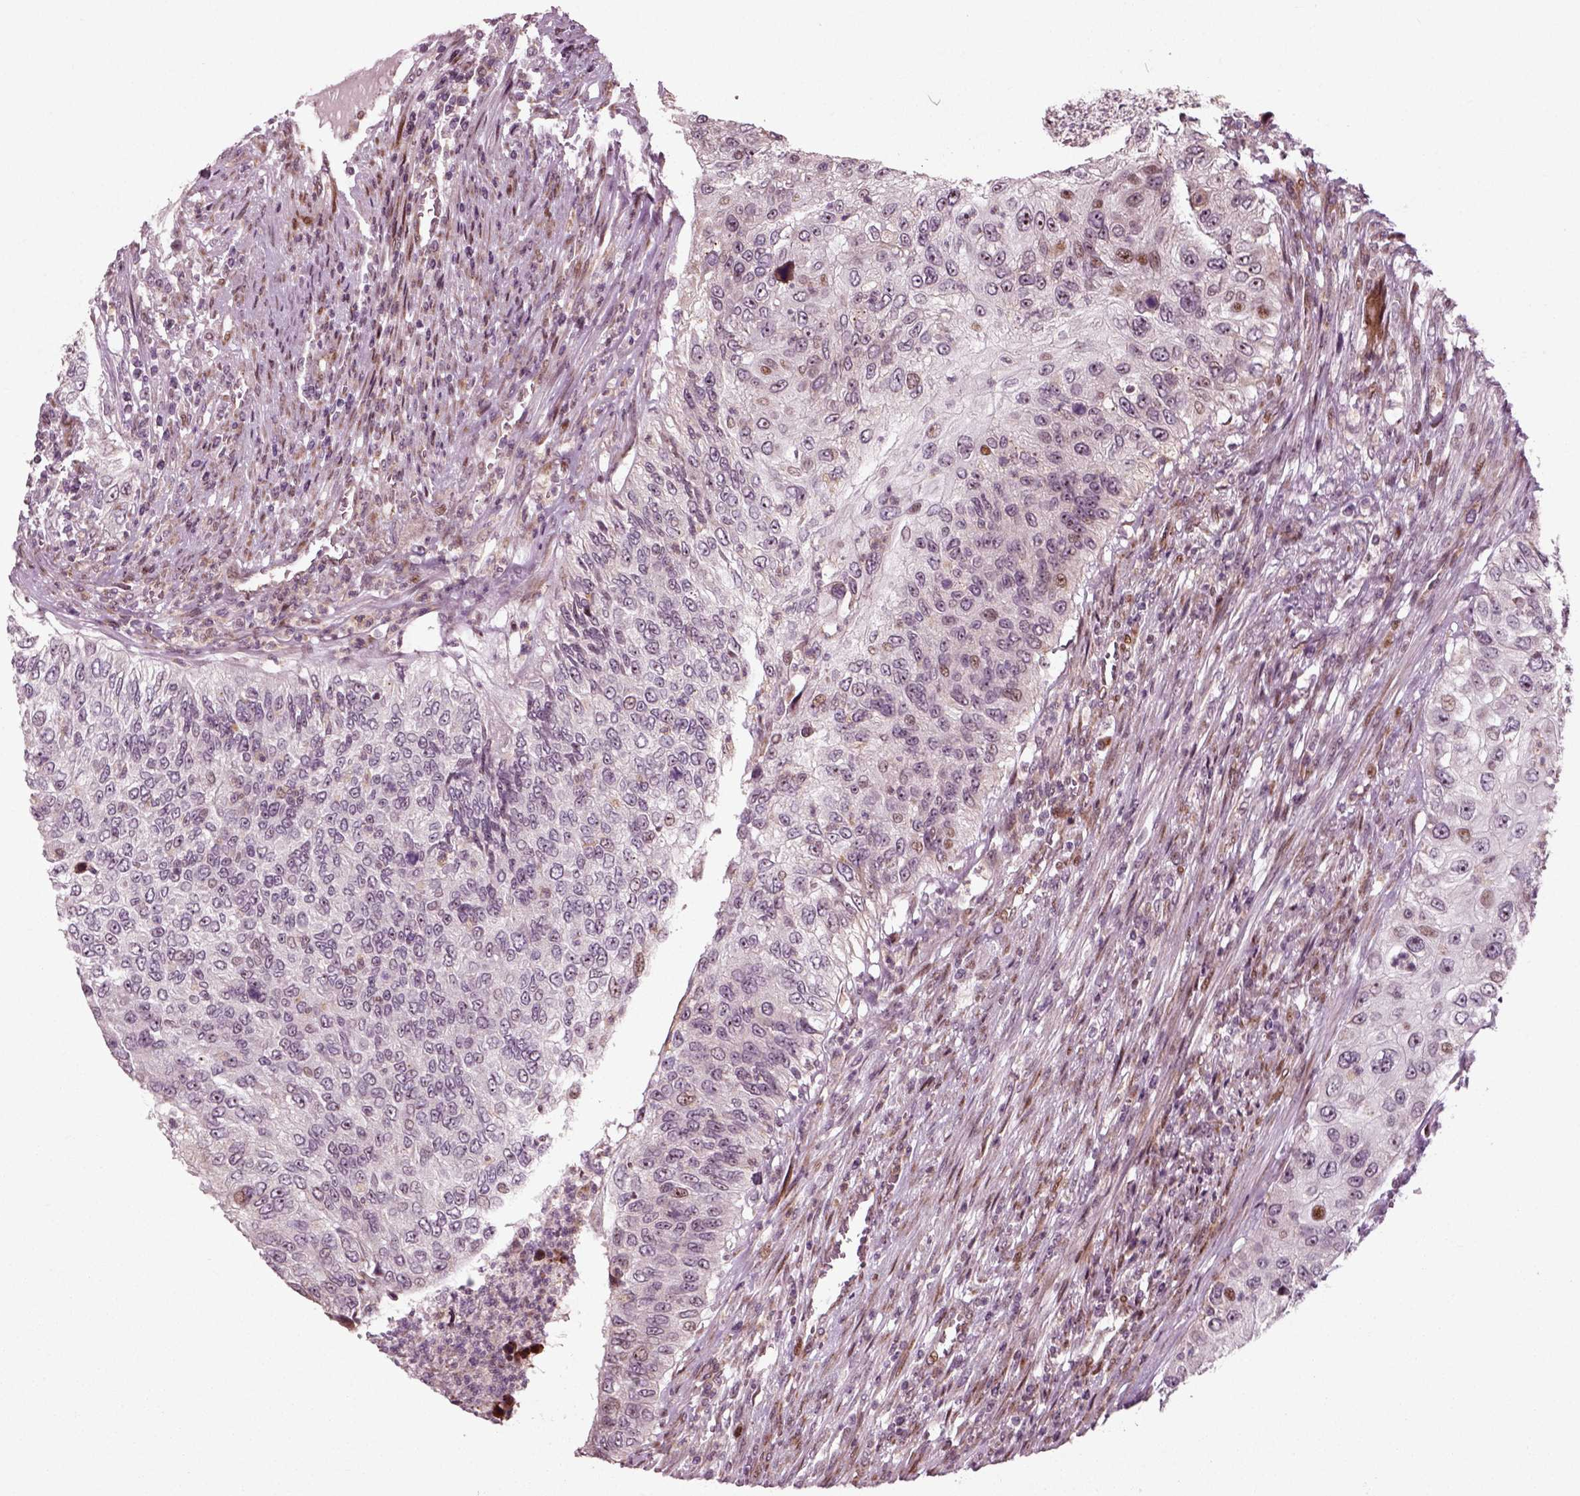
{"staining": {"intensity": "weak", "quantity": "<25%", "location": "nuclear"}, "tissue": "urothelial cancer", "cell_type": "Tumor cells", "image_type": "cancer", "snomed": [{"axis": "morphology", "description": "Urothelial carcinoma, High grade"}, {"axis": "topography", "description": "Urinary bladder"}], "caption": "This is a photomicrograph of immunohistochemistry (IHC) staining of urothelial carcinoma (high-grade), which shows no expression in tumor cells.", "gene": "CDC14A", "patient": {"sex": "female", "age": 60}}